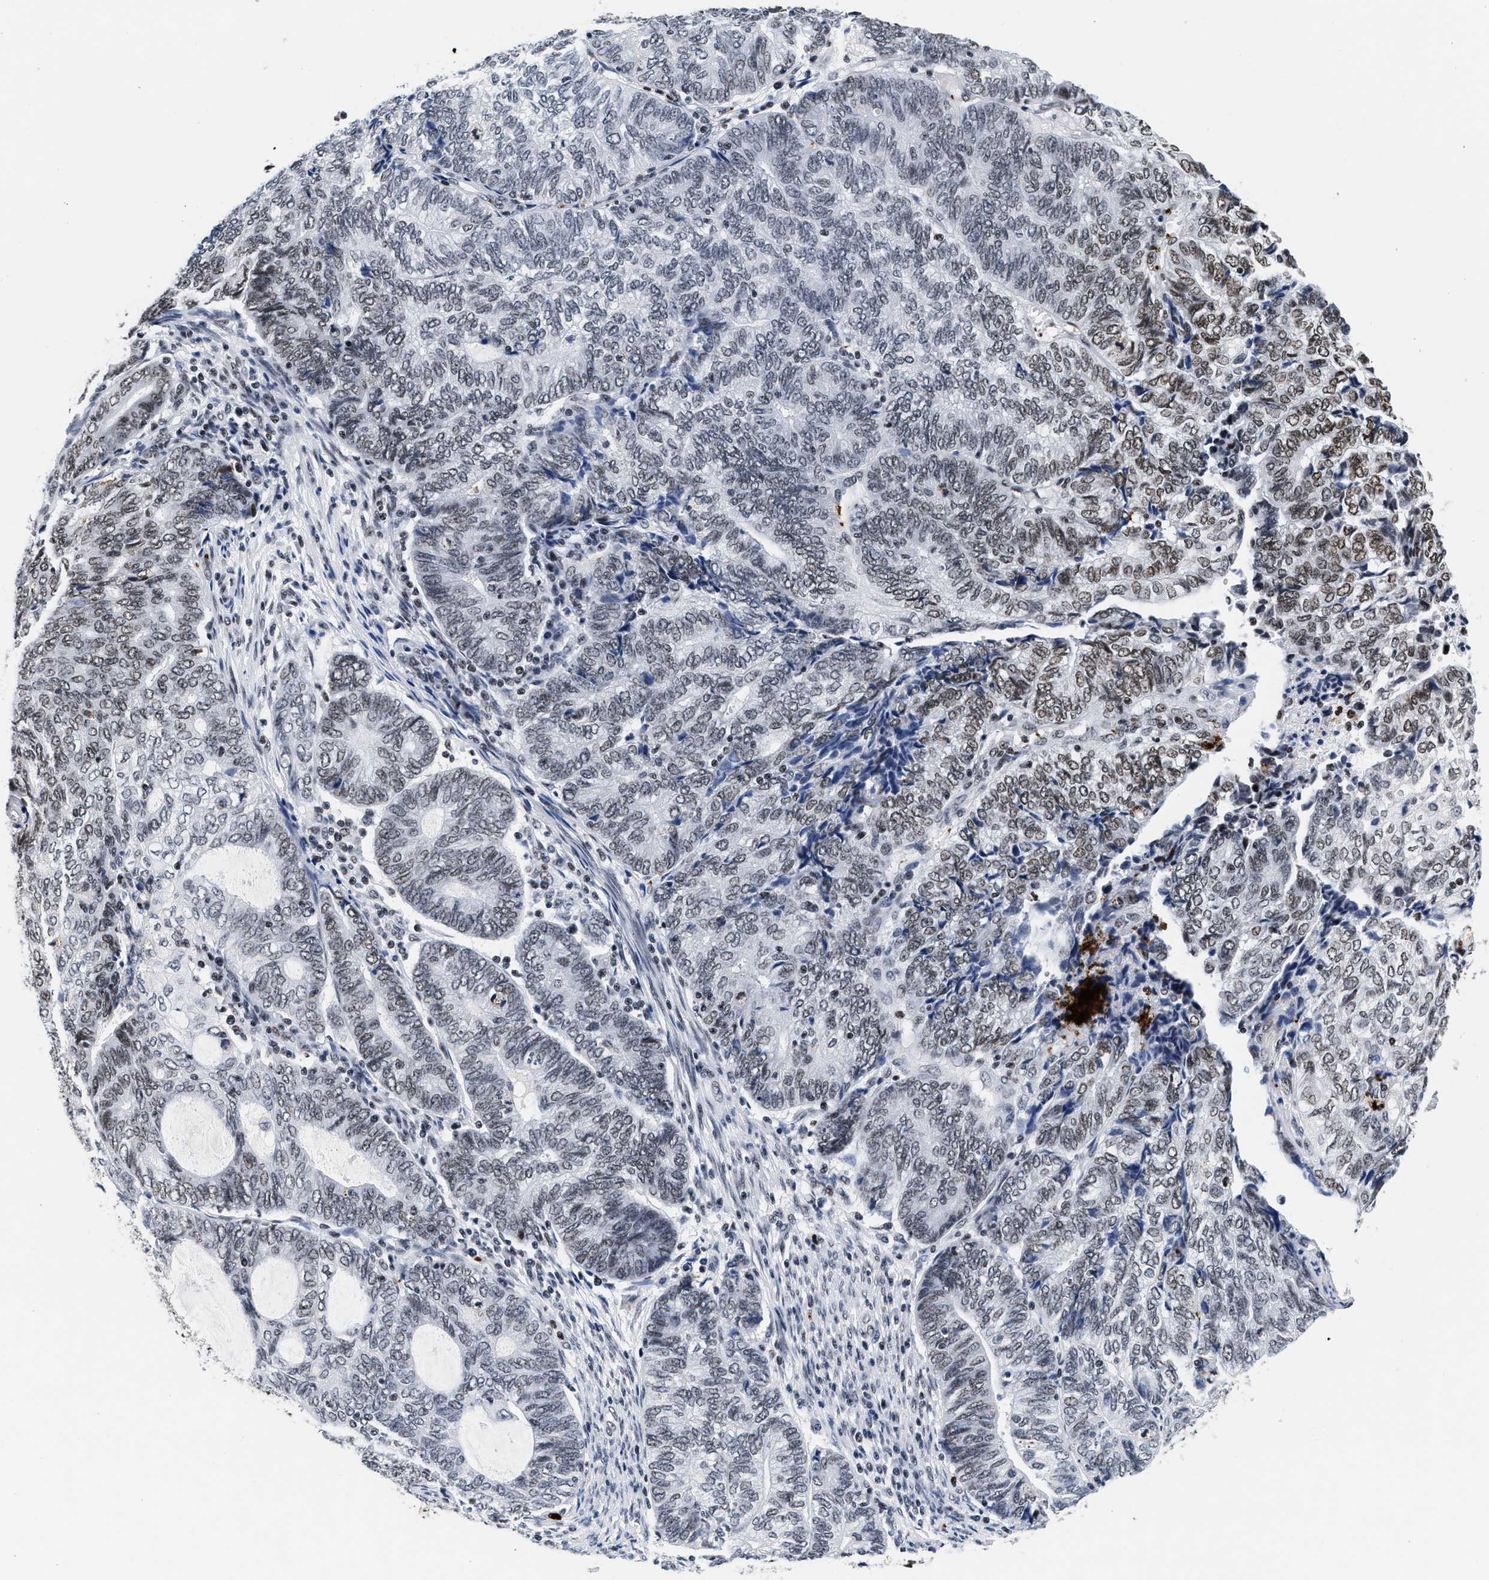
{"staining": {"intensity": "moderate", "quantity": "<25%", "location": "nuclear"}, "tissue": "endometrial cancer", "cell_type": "Tumor cells", "image_type": "cancer", "snomed": [{"axis": "morphology", "description": "Adenocarcinoma, NOS"}, {"axis": "topography", "description": "Uterus"}, {"axis": "topography", "description": "Endometrium"}], "caption": "Protein staining displays moderate nuclear staining in about <25% of tumor cells in endometrial cancer.", "gene": "RAD21", "patient": {"sex": "female", "age": 70}}